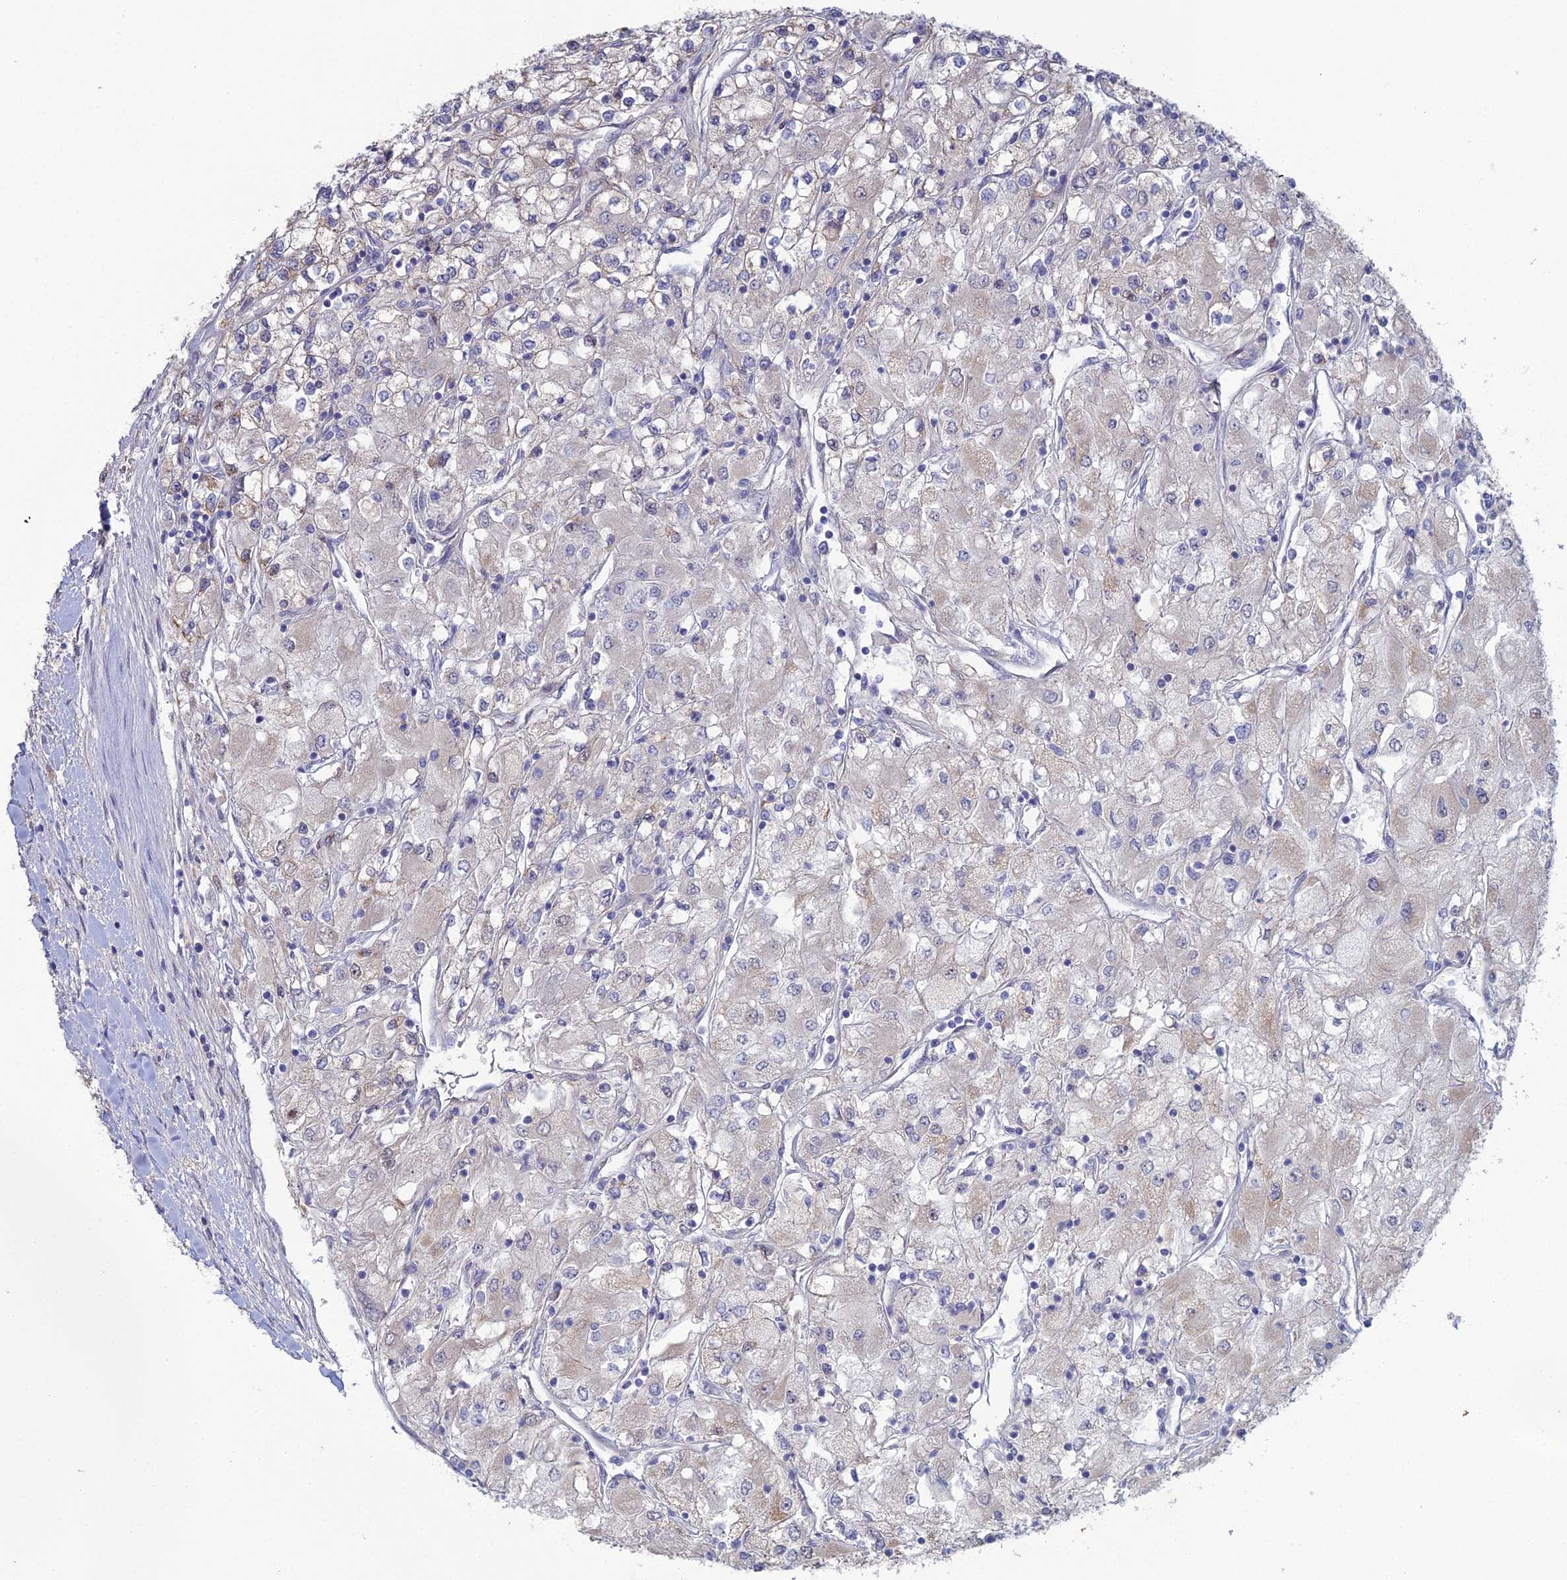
{"staining": {"intensity": "weak", "quantity": "<25%", "location": "cytoplasmic/membranous"}, "tissue": "renal cancer", "cell_type": "Tumor cells", "image_type": "cancer", "snomed": [{"axis": "morphology", "description": "Adenocarcinoma, NOS"}, {"axis": "topography", "description": "Kidney"}], "caption": "IHC of renal adenocarcinoma exhibits no expression in tumor cells.", "gene": "ARL16", "patient": {"sex": "male", "age": 80}}